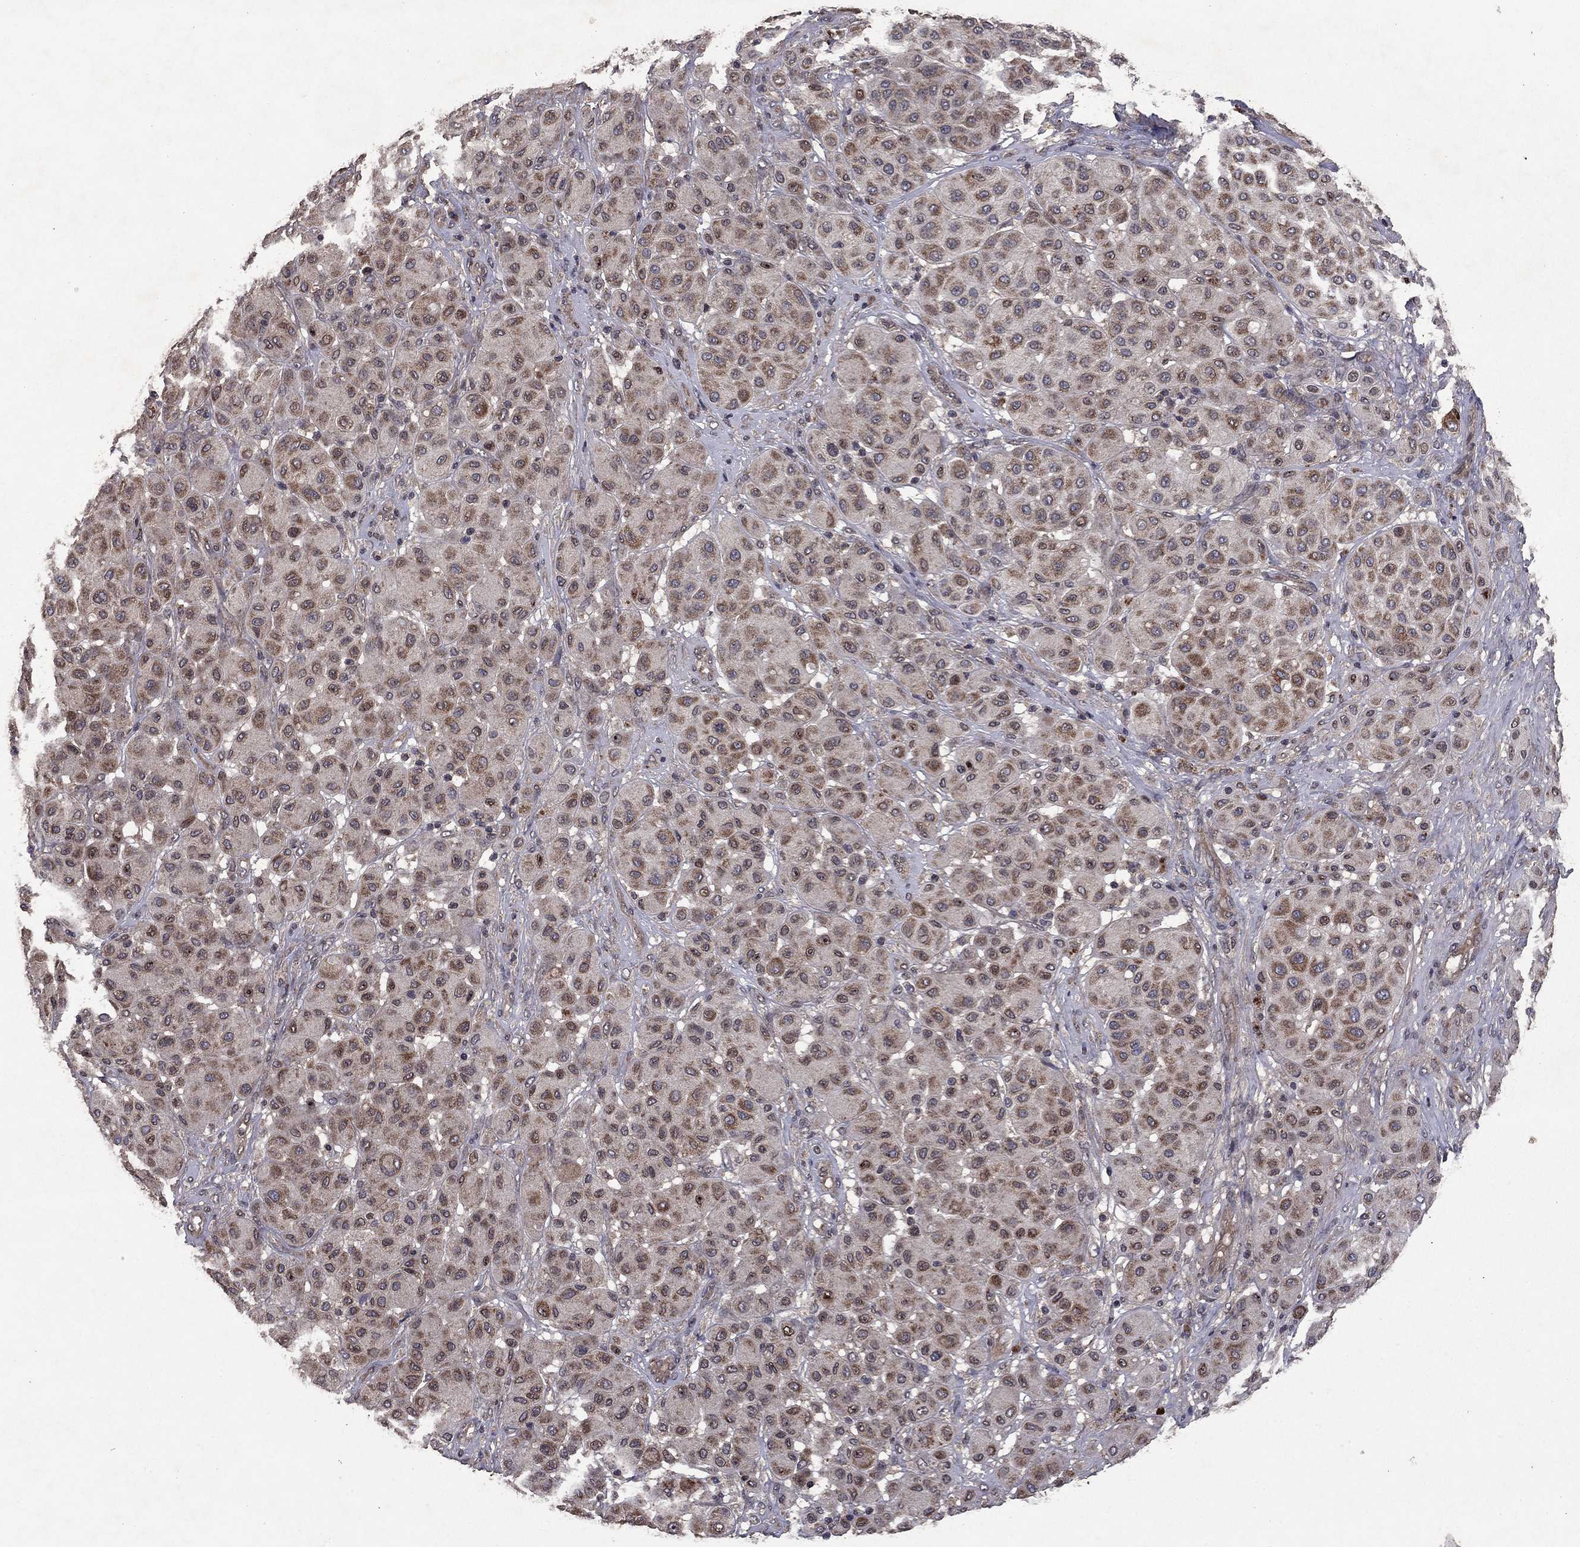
{"staining": {"intensity": "moderate", "quantity": "25%-75%", "location": "cytoplasmic/membranous"}, "tissue": "melanoma", "cell_type": "Tumor cells", "image_type": "cancer", "snomed": [{"axis": "morphology", "description": "Malignant melanoma, Metastatic site"}, {"axis": "topography", "description": "Smooth muscle"}], "caption": "About 25%-75% of tumor cells in melanoma show moderate cytoplasmic/membranous protein positivity as visualized by brown immunohistochemical staining.", "gene": "DHRS1", "patient": {"sex": "male", "age": 41}}